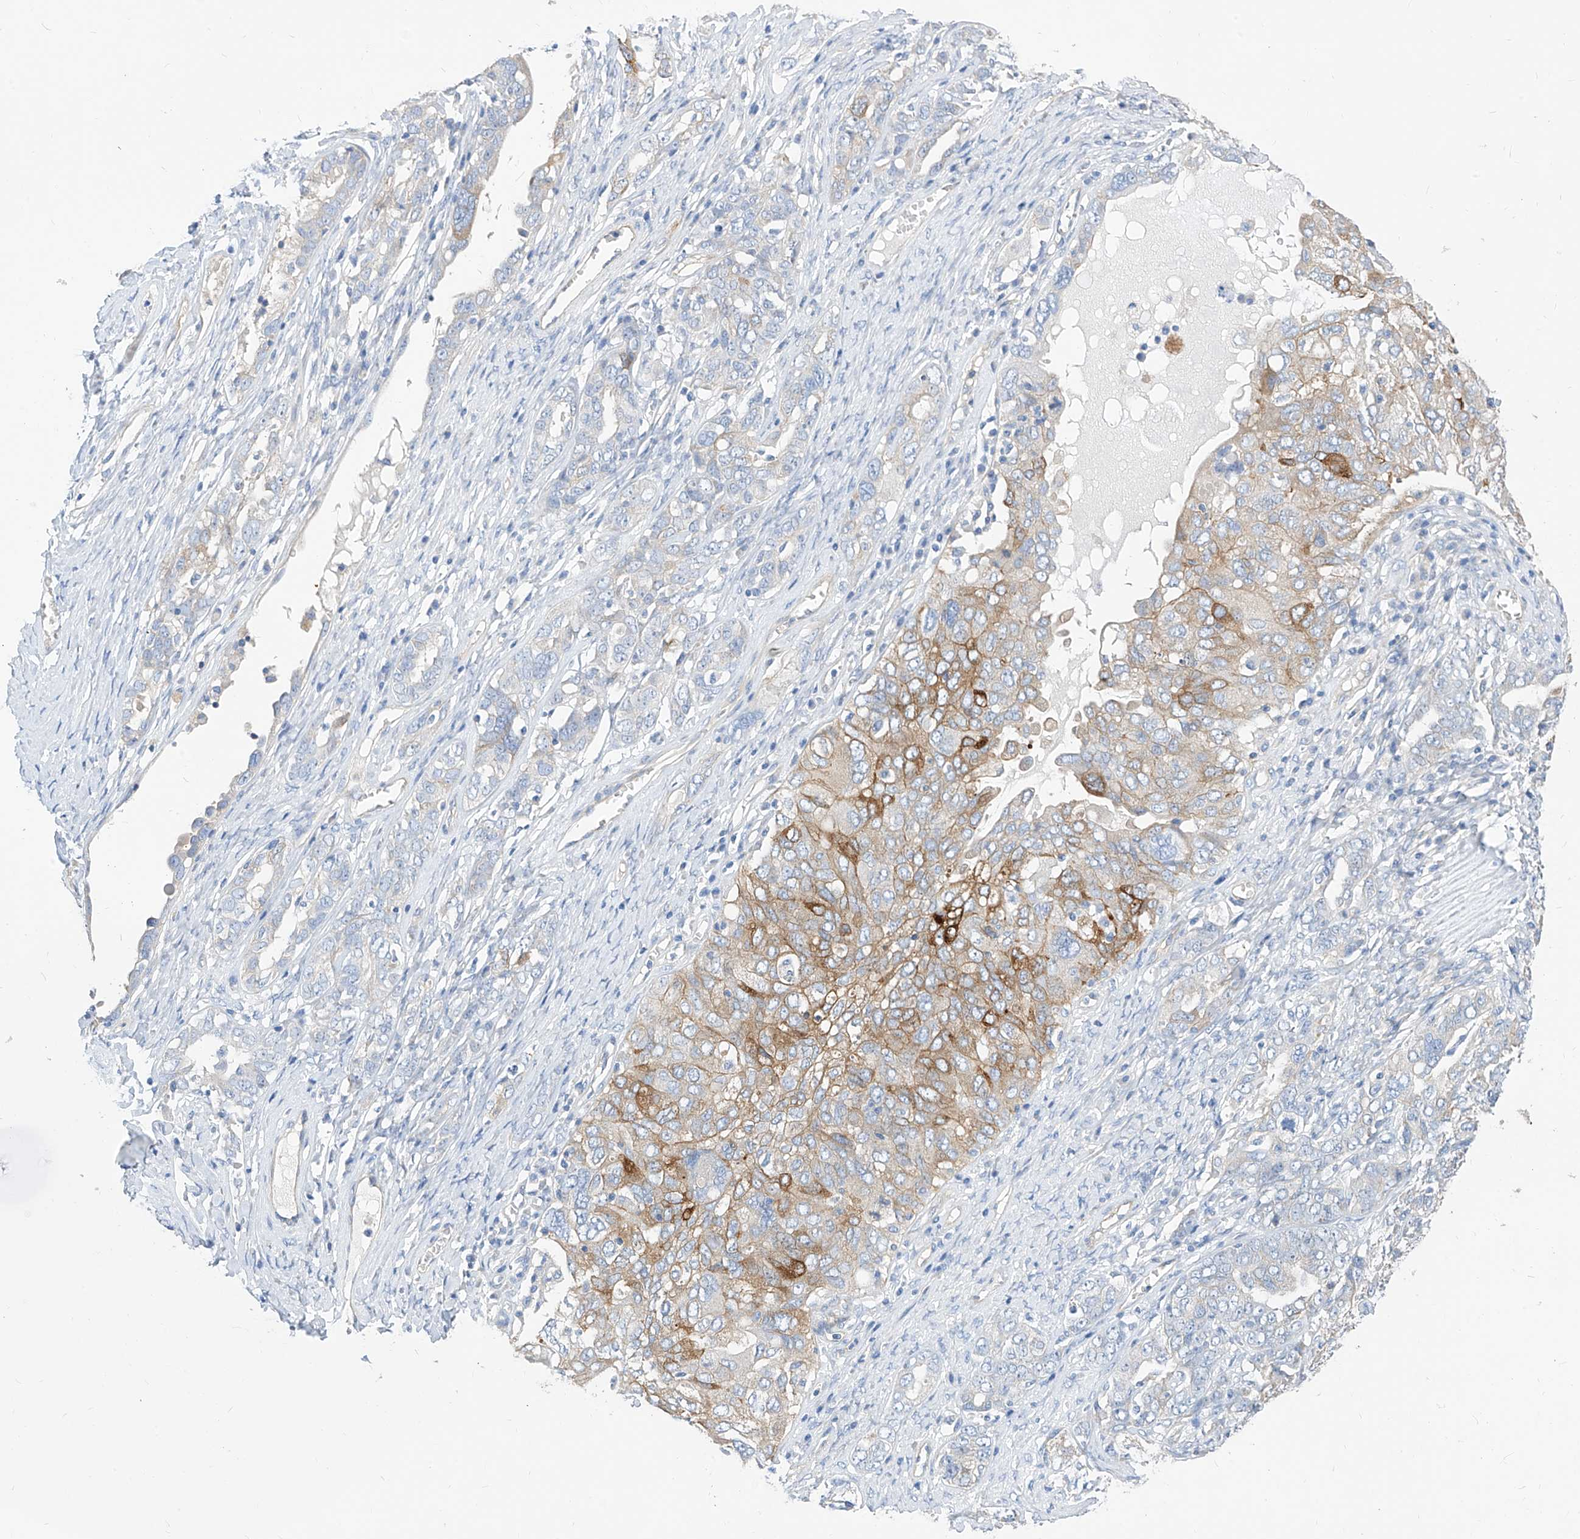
{"staining": {"intensity": "moderate", "quantity": "<25%", "location": "cytoplasmic/membranous"}, "tissue": "ovarian cancer", "cell_type": "Tumor cells", "image_type": "cancer", "snomed": [{"axis": "morphology", "description": "Carcinoma, endometroid"}, {"axis": "topography", "description": "Ovary"}], "caption": "The micrograph exhibits a brown stain indicating the presence of a protein in the cytoplasmic/membranous of tumor cells in ovarian endometroid carcinoma.", "gene": "SCGB2A1", "patient": {"sex": "female", "age": 62}}